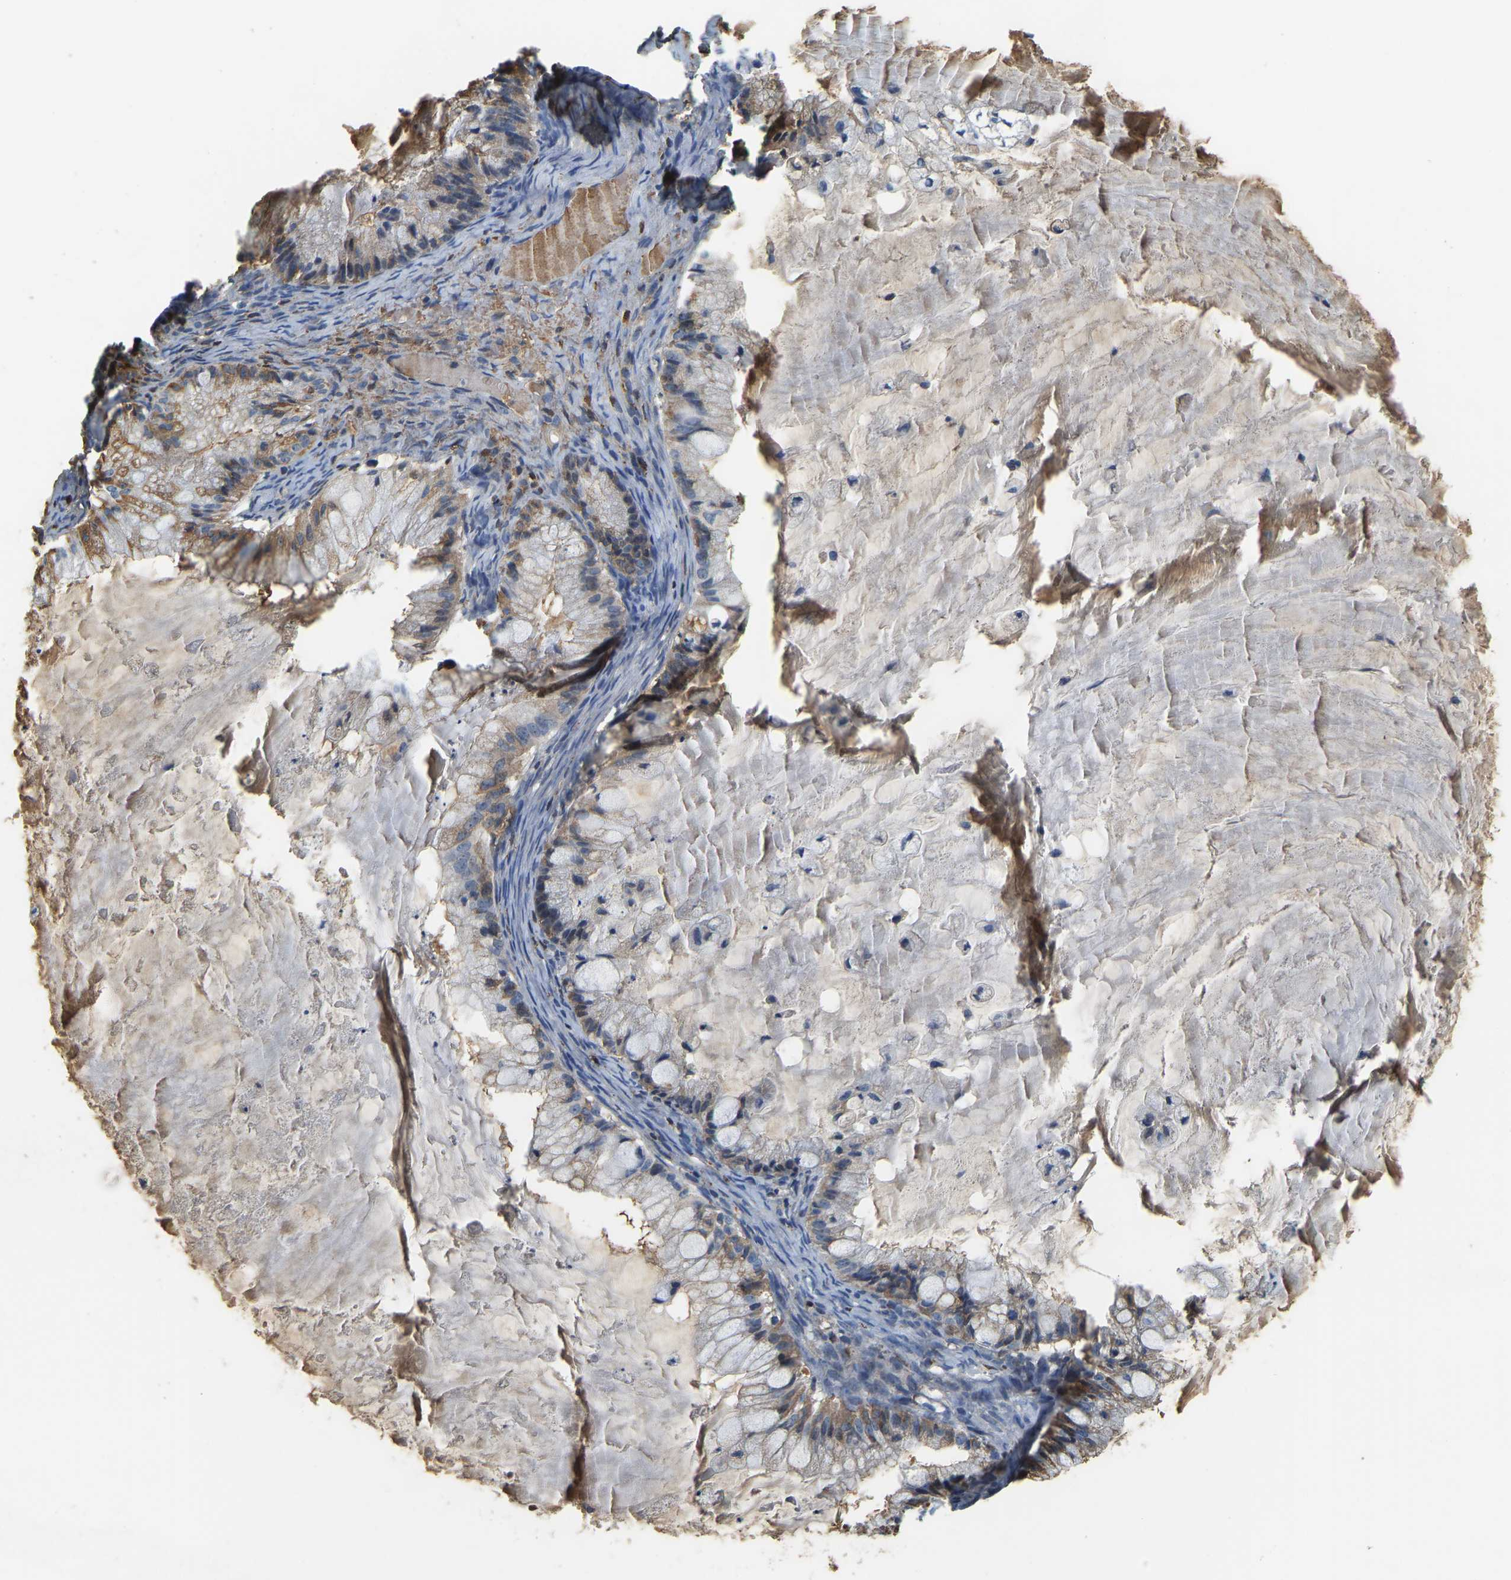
{"staining": {"intensity": "moderate", "quantity": "<25%", "location": "cytoplasmic/membranous"}, "tissue": "ovarian cancer", "cell_type": "Tumor cells", "image_type": "cancer", "snomed": [{"axis": "morphology", "description": "Cystadenocarcinoma, mucinous, NOS"}, {"axis": "topography", "description": "Ovary"}], "caption": "Ovarian cancer (mucinous cystadenocarcinoma) was stained to show a protein in brown. There is low levels of moderate cytoplasmic/membranous expression in approximately <25% of tumor cells.", "gene": "THBS4", "patient": {"sex": "female", "age": 57}}